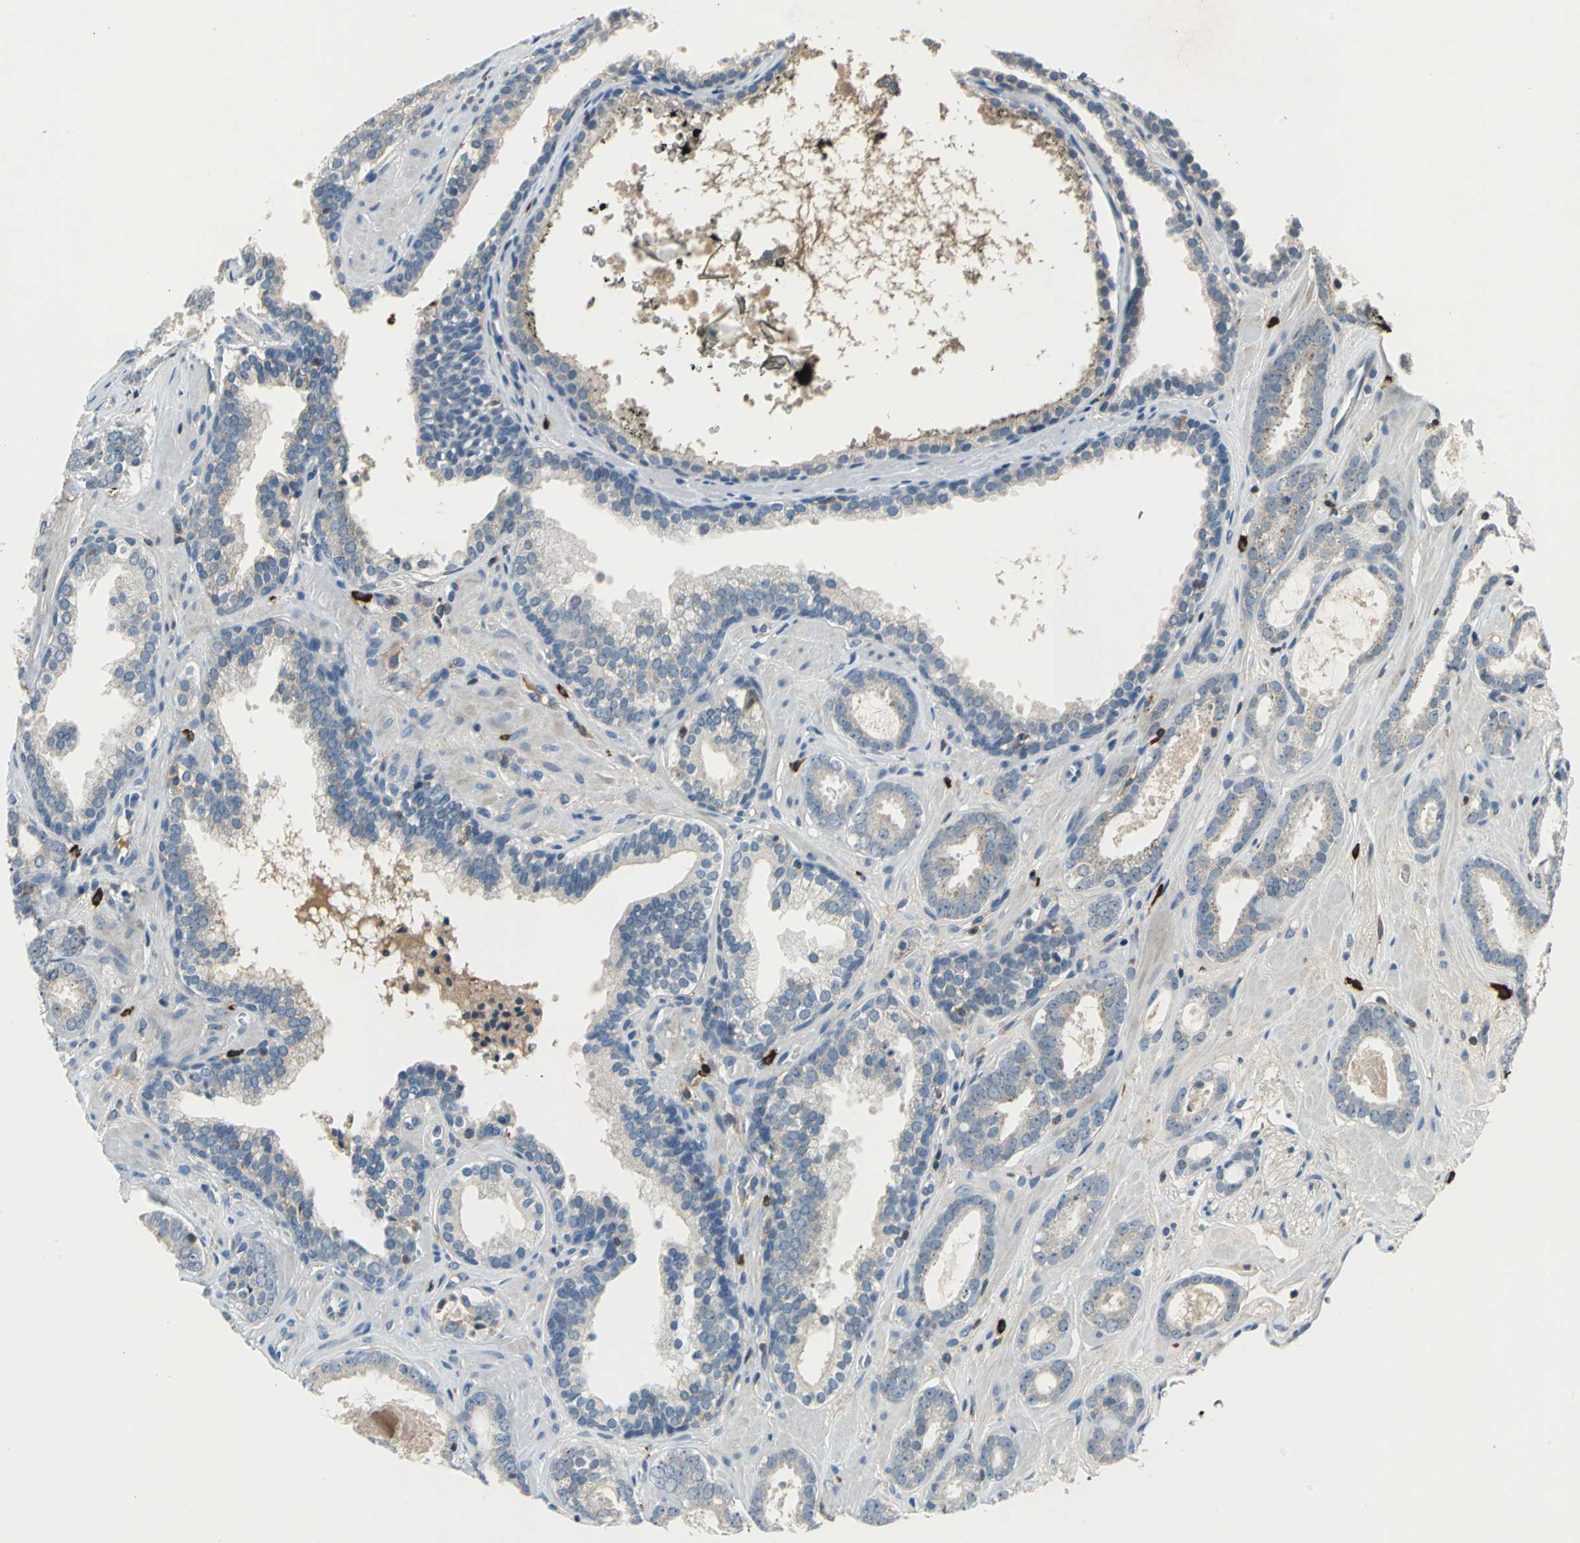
{"staining": {"intensity": "weak", "quantity": "<25%", "location": "cytoplasmic/membranous"}, "tissue": "prostate cancer", "cell_type": "Tumor cells", "image_type": "cancer", "snomed": [{"axis": "morphology", "description": "Adenocarcinoma, Low grade"}, {"axis": "topography", "description": "Prostate"}], "caption": "This is a histopathology image of immunohistochemistry (IHC) staining of prostate cancer (adenocarcinoma (low-grade)), which shows no positivity in tumor cells.", "gene": "SLC19A2", "patient": {"sex": "male", "age": 57}}